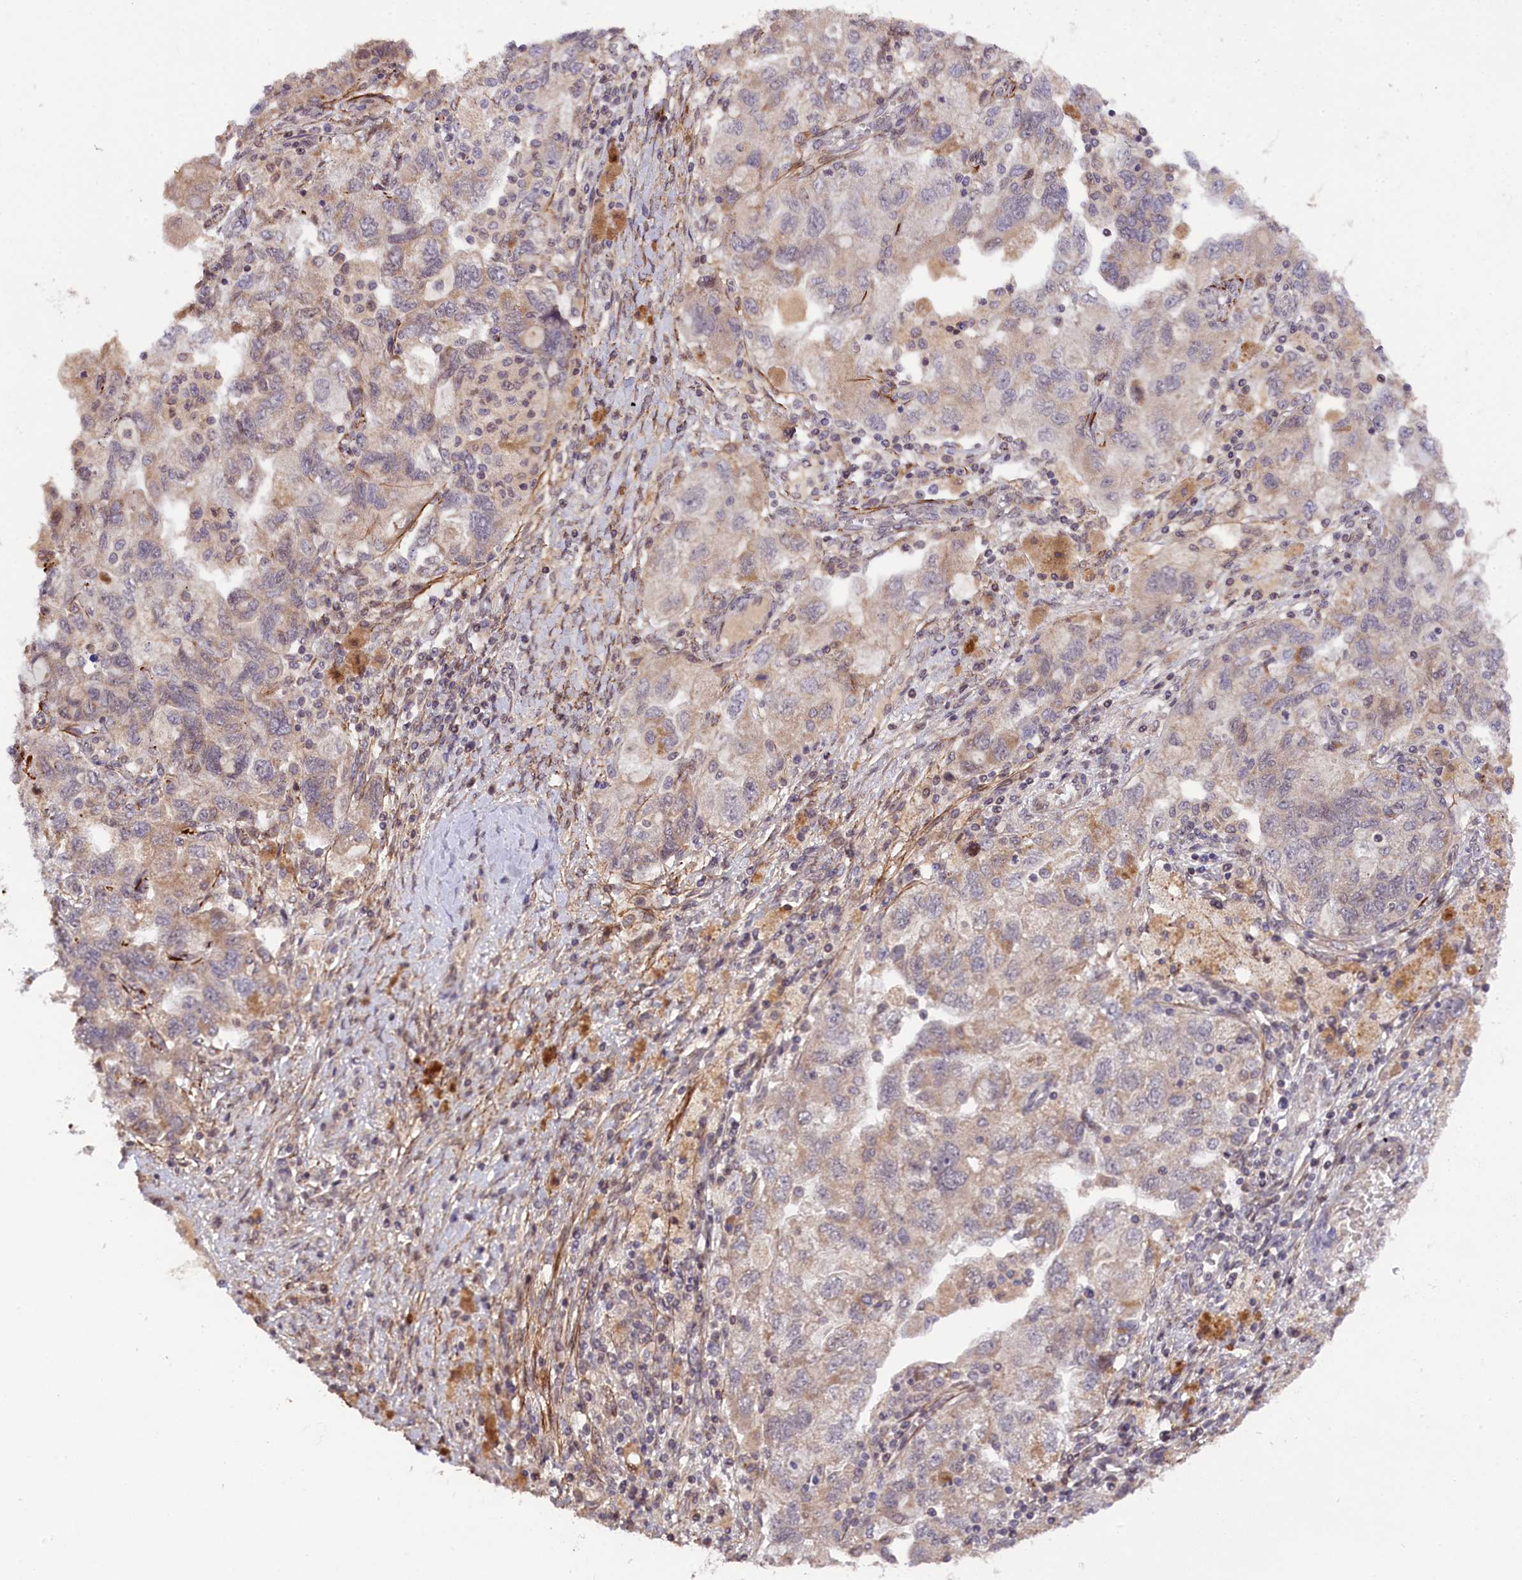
{"staining": {"intensity": "weak", "quantity": "25%-75%", "location": "cytoplasmic/membranous"}, "tissue": "ovarian cancer", "cell_type": "Tumor cells", "image_type": "cancer", "snomed": [{"axis": "morphology", "description": "Carcinoma, NOS"}, {"axis": "morphology", "description": "Cystadenocarcinoma, serous, NOS"}, {"axis": "topography", "description": "Ovary"}], "caption": "A high-resolution image shows immunohistochemistry (IHC) staining of ovarian carcinoma, which reveals weak cytoplasmic/membranous positivity in about 25%-75% of tumor cells.", "gene": "ZNF480", "patient": {"sex": "female", "age": 69}}